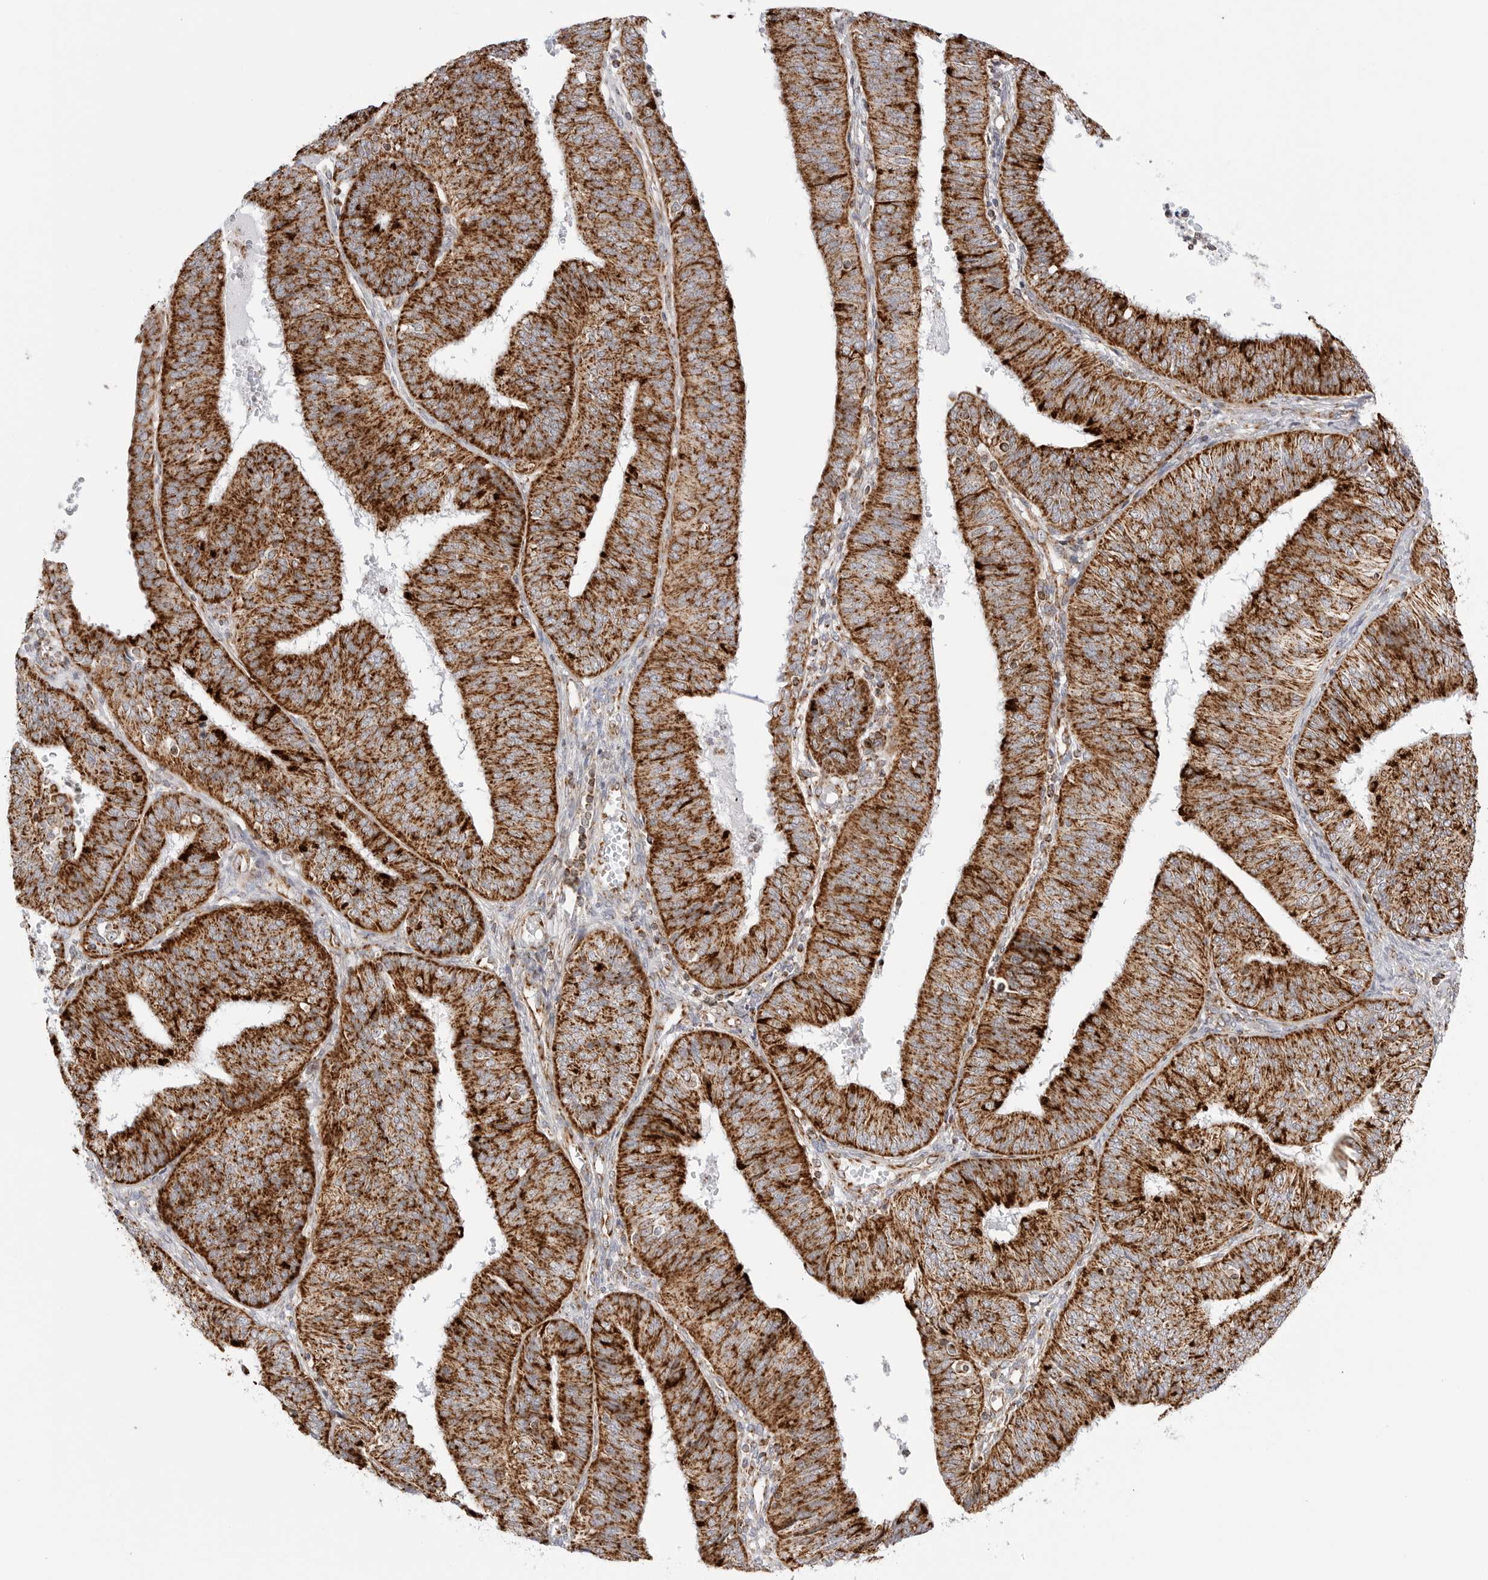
{"staining": {"intensity": "strong", "quantity": ">75%", "location": "cytoplasmic/membranous"}, "tissue": "endometrial cancer", "cell_type": "Tumor cells", "image_type": "cancer", "snomed": [{"axis": "morphology", "description": "Adenocarcinoma, NOS"}, {"axis": "topography", "description": "Endometrium"}], "caption": "High-magnification brightfield microscopy of endometrial adenocarcinoma stained with DAB (3,3'-diaminobenzidine) (brown) and counterstained with hematoxylin (blue). tumor cells exhibit strong cytoplasmic/membranous expression is appreciated in about>75% of cells. (DAB (3,3'-diaminobenzidine) = brown stain, brightfield microscopy at high magnification).", "gene": "ATP5IF1", "patient": {"sex": "female", "age": 58}}